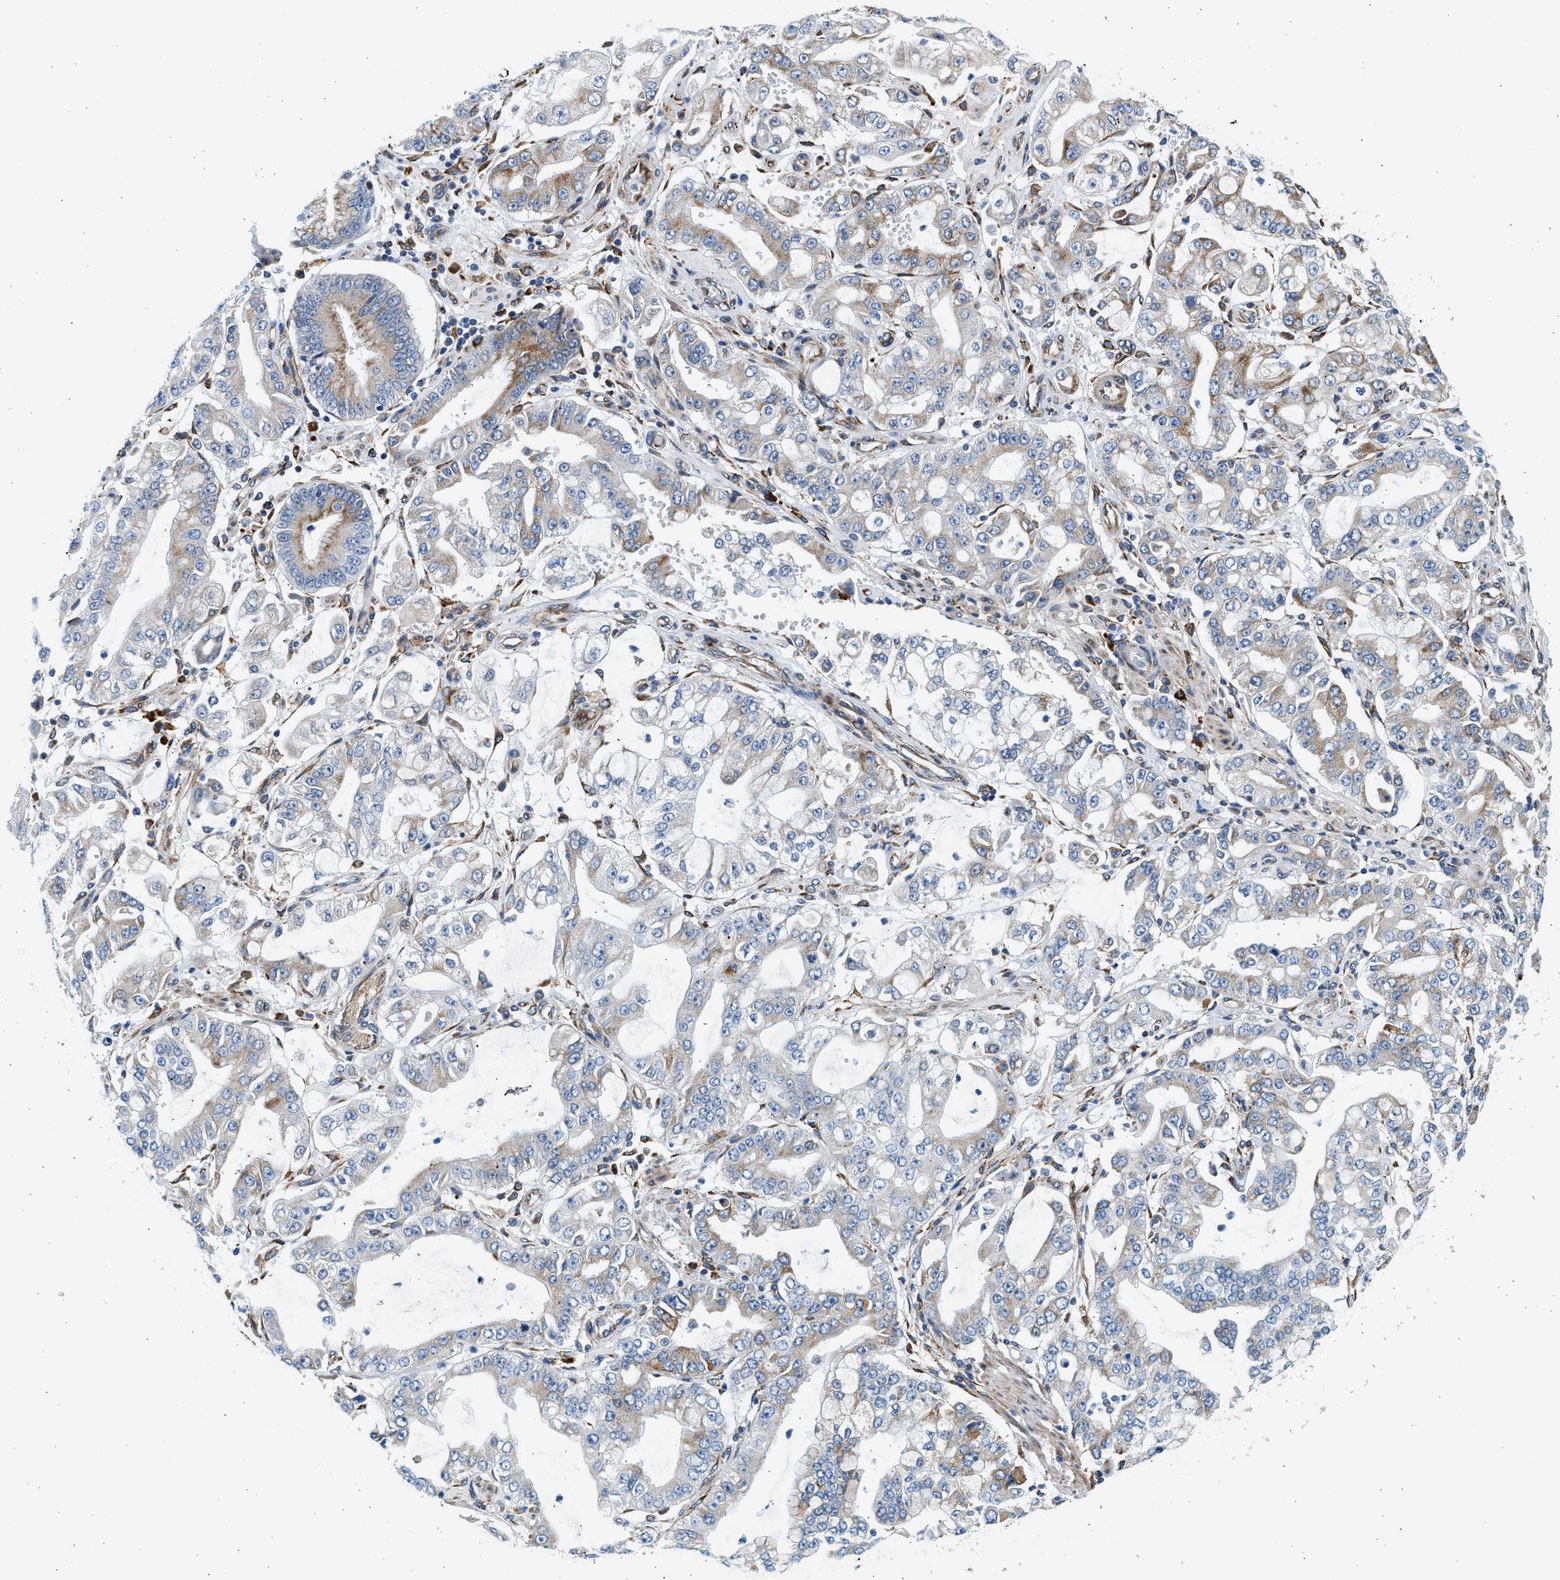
{"staining": {"intensity": "moderate", "quantity": "25%-75%", "location": "cytoplasmic/membranous"}, "tissue": "stomach cancer", "cell_type": "Tumor cells", "image_type": "cancer", "snomed": [{"axis": "morphology", "description": "Adenocarcinoma, NOS"}, {"axis": "topography", "description": "Stomach"}], "caption": "Immunohistochemistry (IHC) staining of adenocarcinoma (stomach), which demonstrates medium levels of moderate cytoplasmic/membranous expression in about 25%-75% of tumor cells indicating moderate cytoplasmic/membranous protein positivity. The staining was performed using DAB (3,3'-diaminobenzidine) (brown) for protein detection and nuclei were counterstained in hematoxylin (blue).", "gene": "CNTN6", "patient": {"sex": "male", "age": 76}}